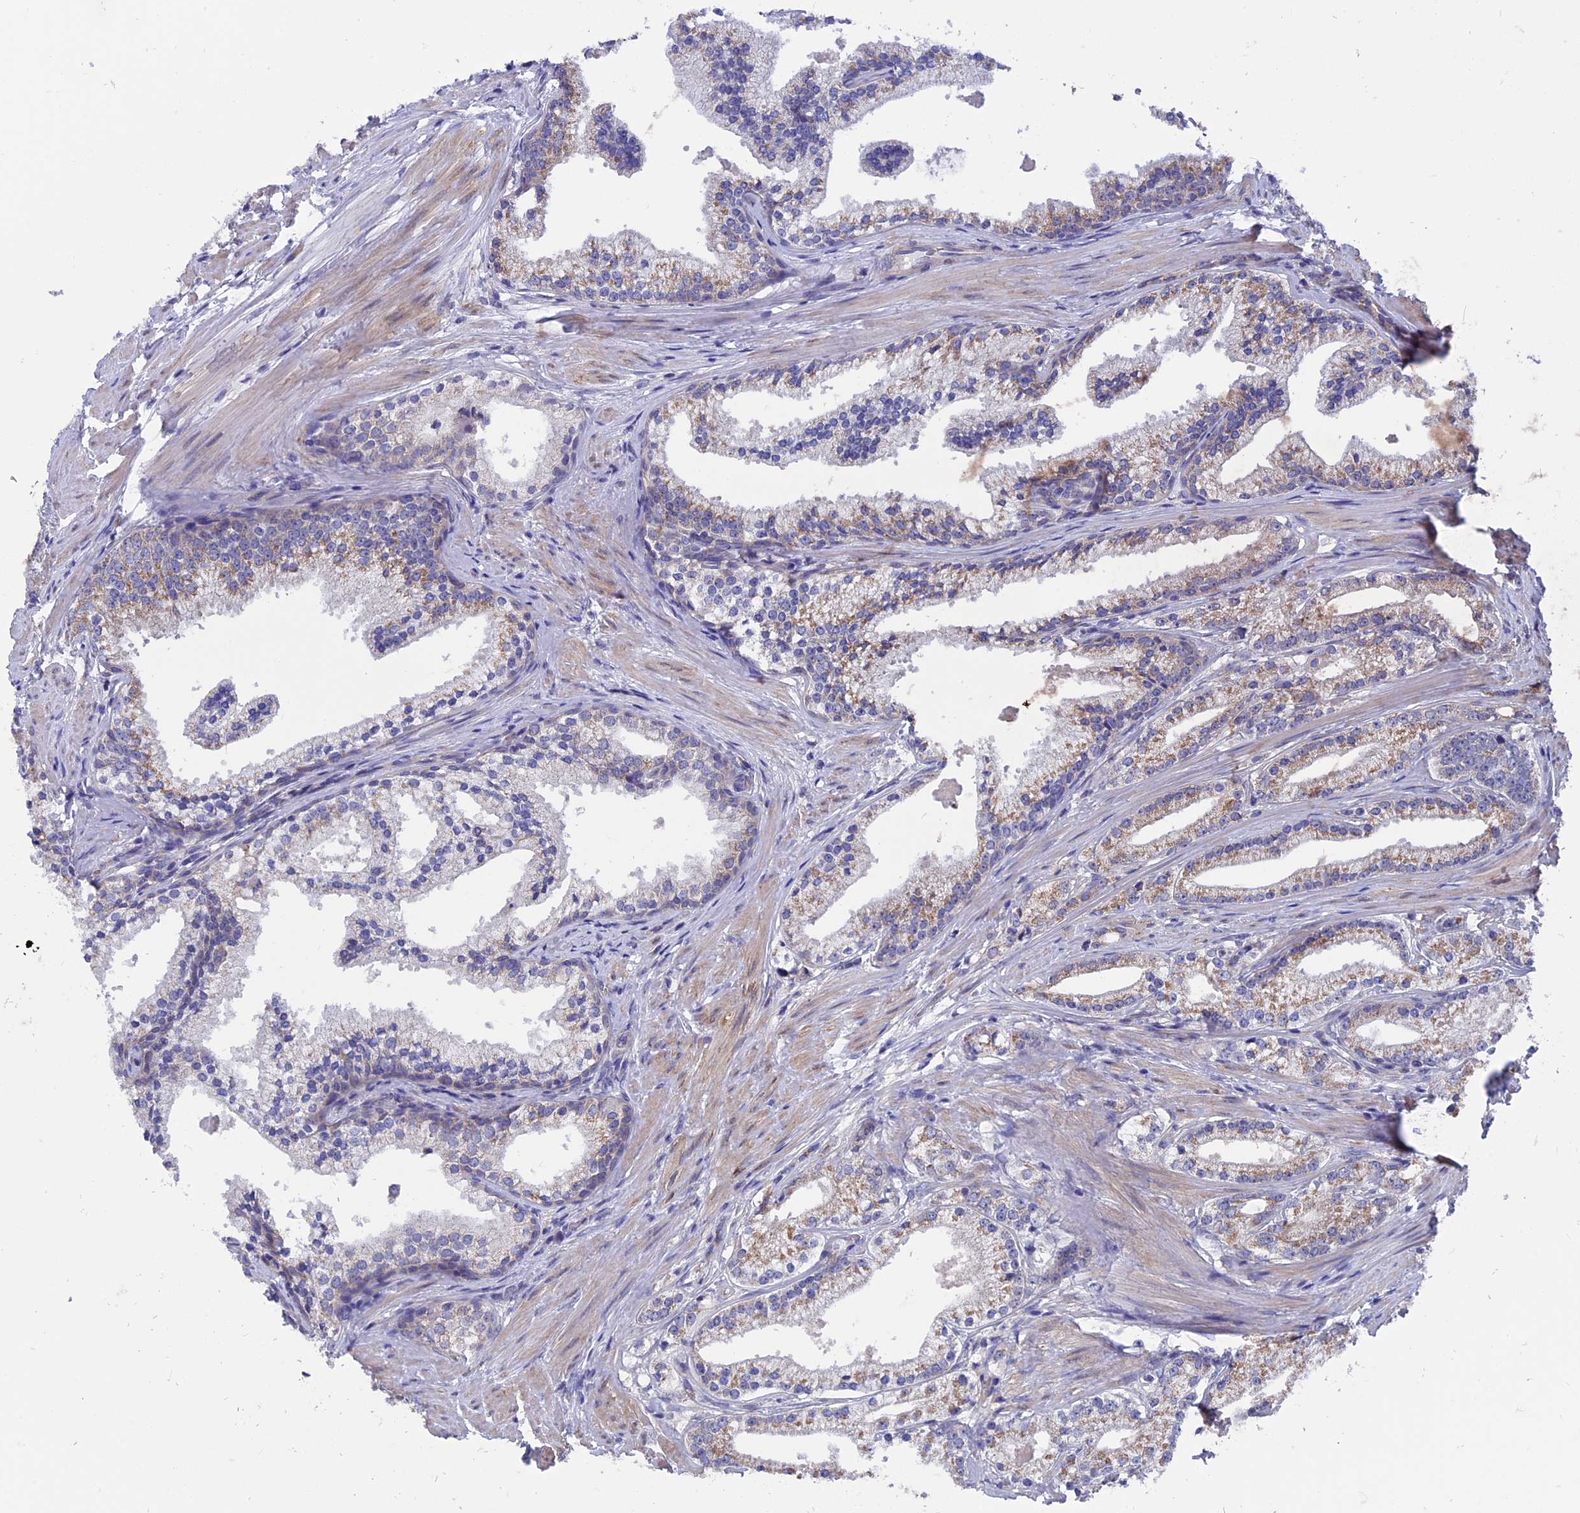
{"staining": {"intensity": "moderate", "quantity": ">75%", "location": "cytoplasmic/membranous"}, "tissue": "prostate cancer", "cell_type": "Tumor cells", "image_type": "cancer", "snomed": [{"axis": "morphology", "description": "Adenocarcinoma, Low grade"}, {"axis": "topography", "description": "Prostate"}], "caption": "An IHC photomicrograph of tumor tissue is shown. Protein staining in brown highlights moderate cytoplasmic/membranous positivity in prostate adenocarcinoma (low-grade) within tumor cells. (Brightfield microscopy of DAB IHC at high magnification).", "gene": "AK4", "patient": {"sex": "male", "age": 57}}